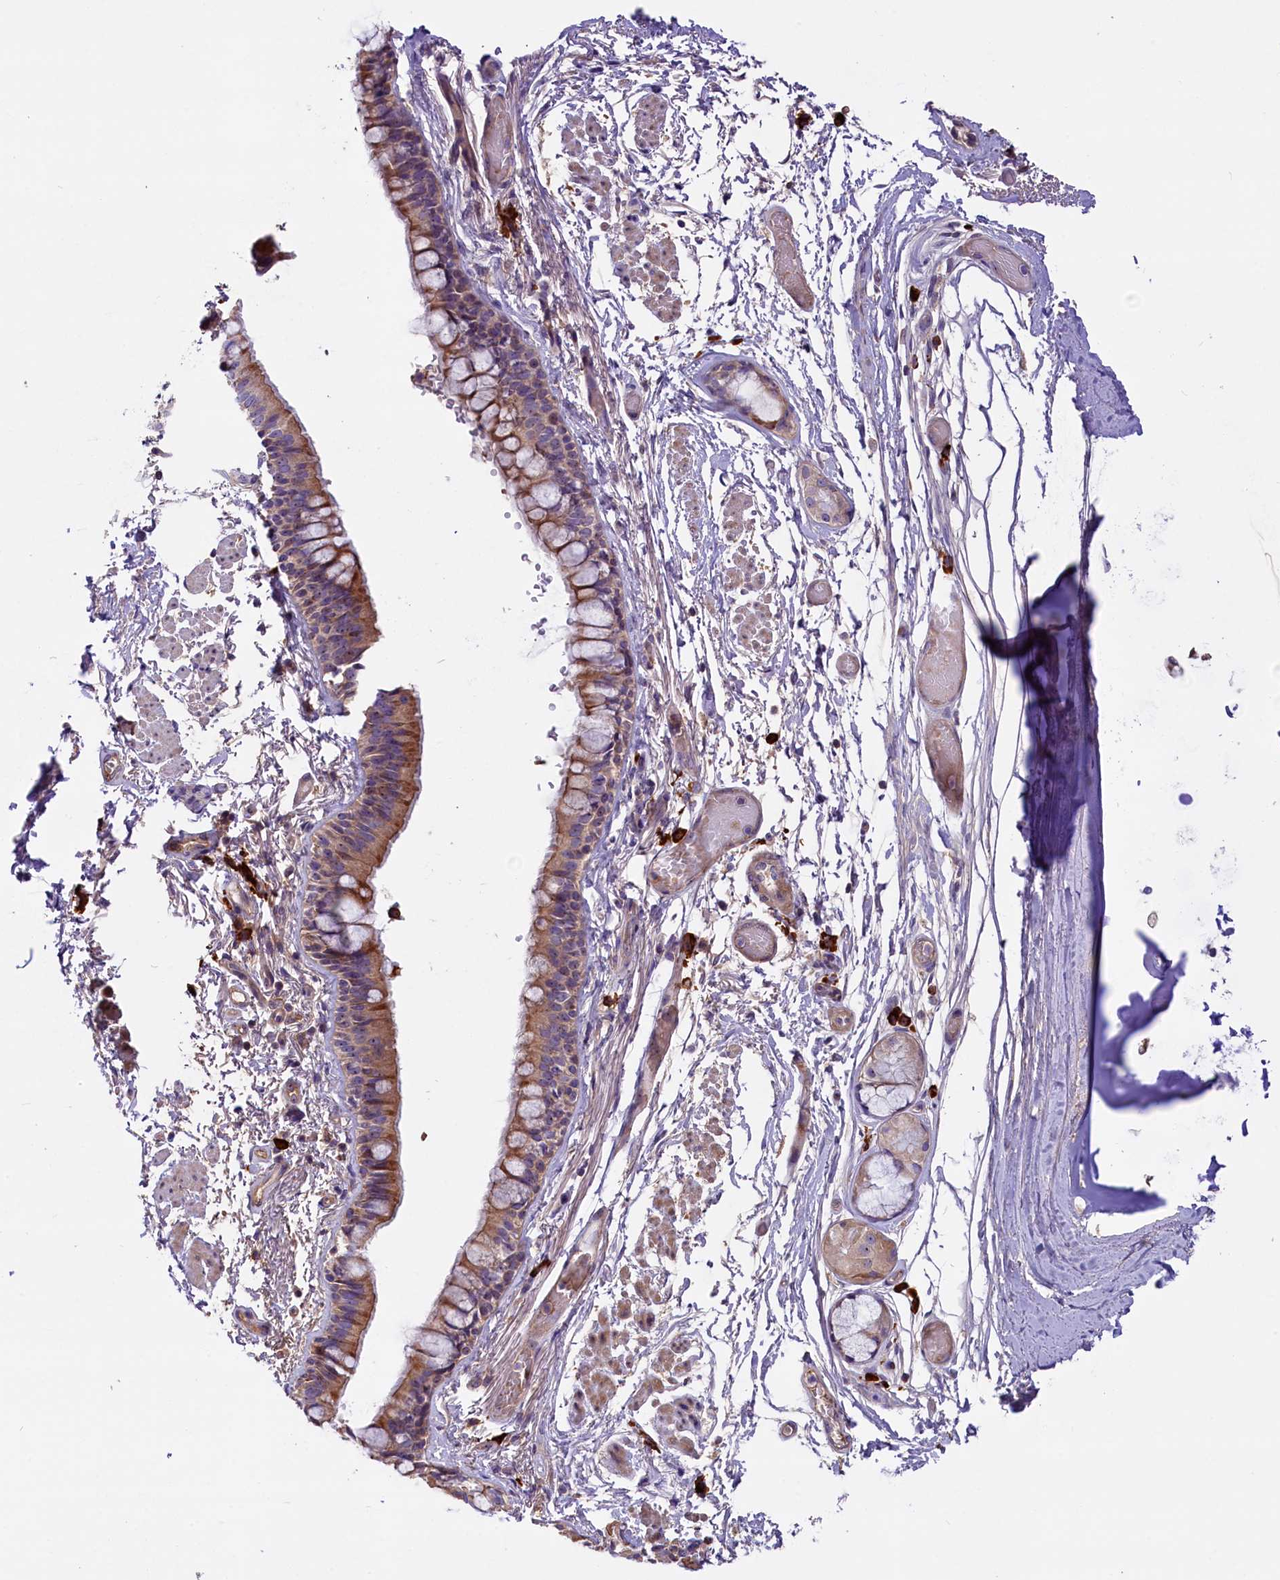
{"staining": {"intensity": "moderate", "quantity": ">75%", "location": "cytoplasmic/membranous"}, "tissue": "bronchus", "cell_type": "Respiratory epithelial cells", "image_type": "normal", "snomed": [{"axis": "morphology", "description": "Normal tissue, NOS"}, {"axis": "topography", "description": "Cartilage tissue"}], "caption": "IHC photomicrograph of unremarkable bronchus: bronchus stained using immunohistochemistry shows medium levels of moderate protein expression localized specifically in the cytoplasmic/membranous of respiratory epithelial cells, appearing as a cytoplasmic/membranous brown color.", "gene": "FRY", "patient": {"sex": "male", "age": 63}}